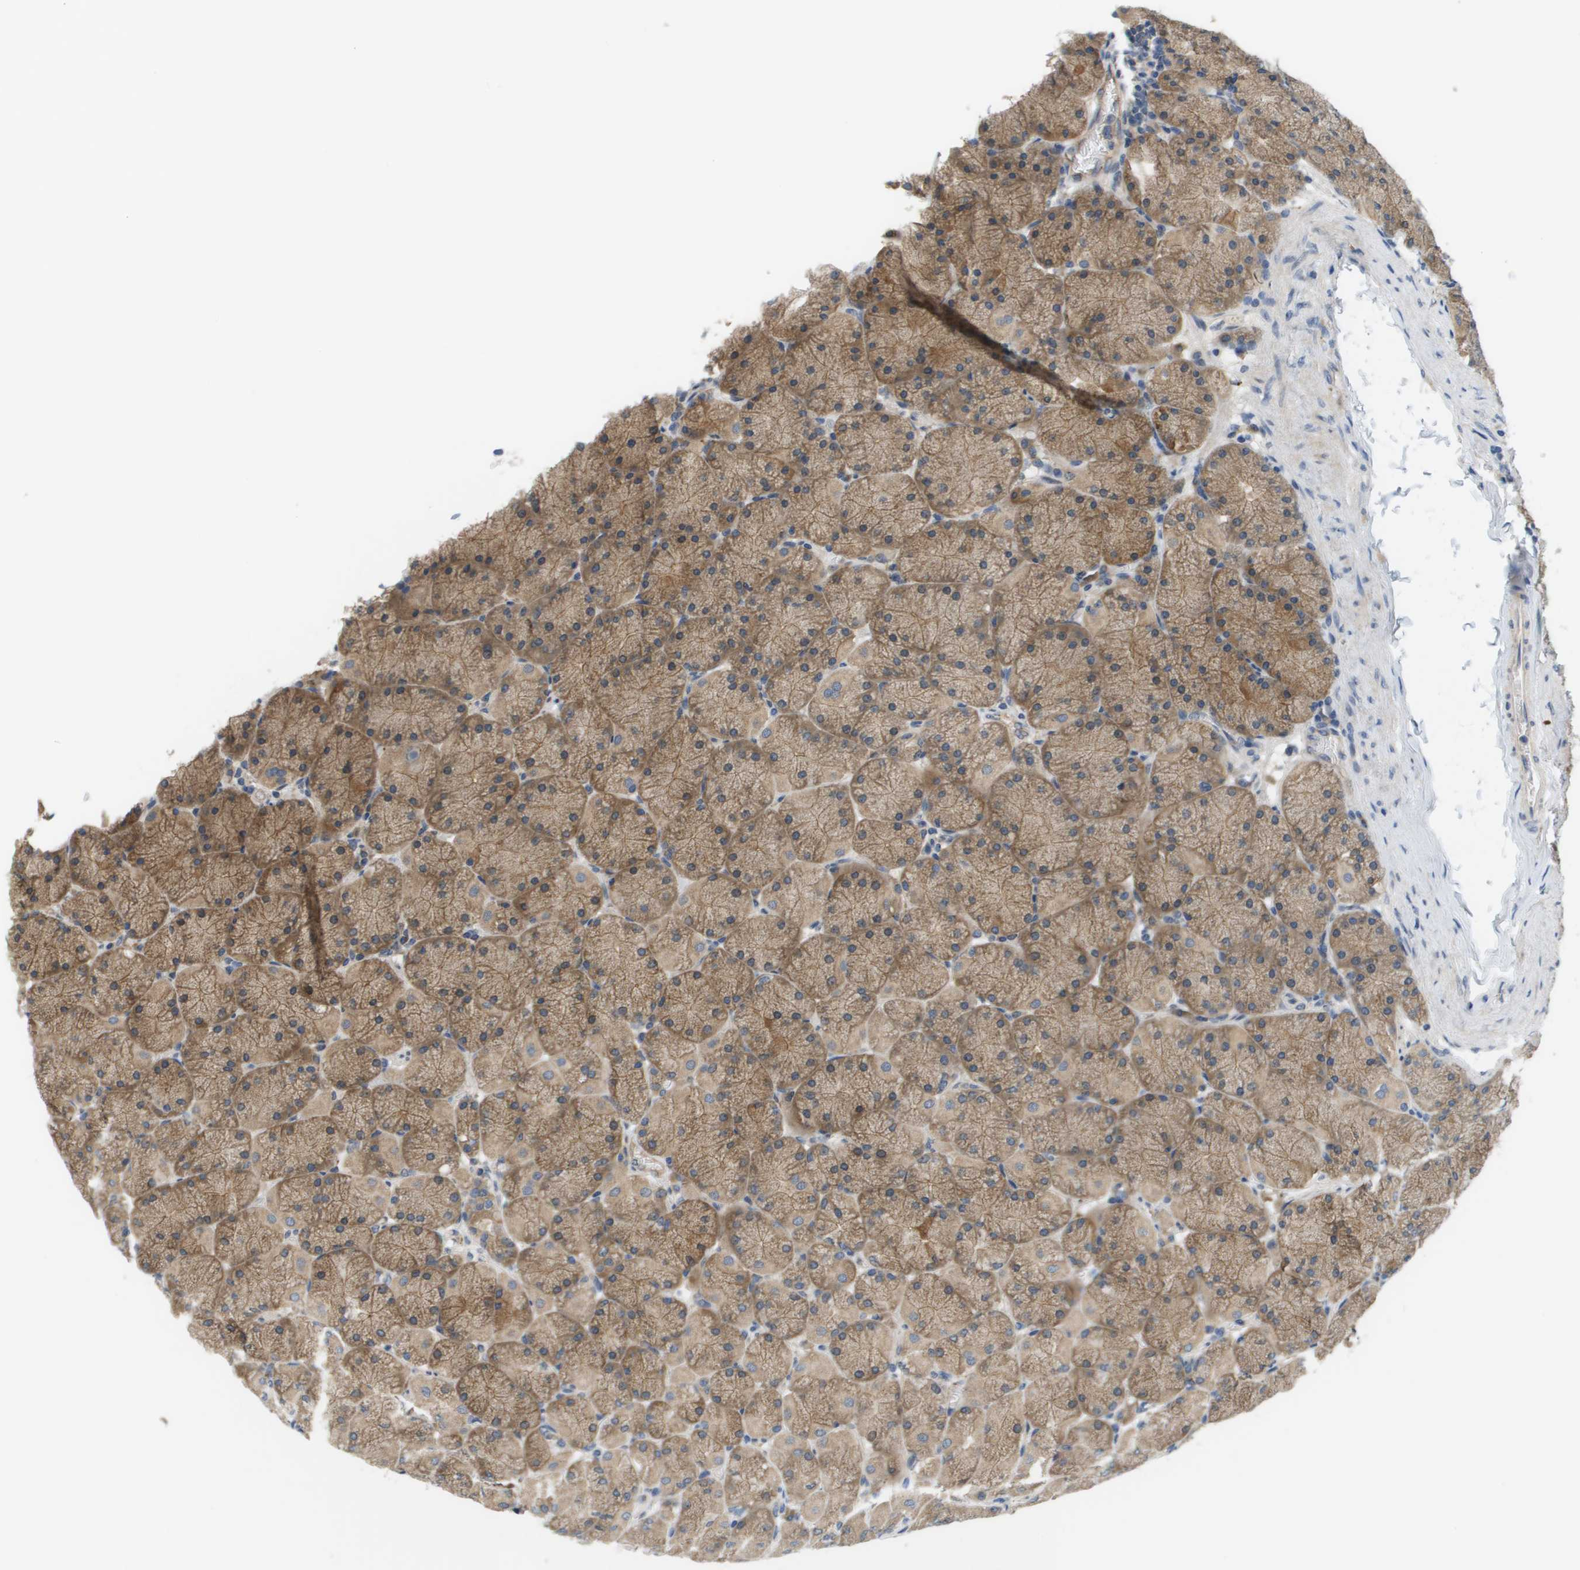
{"staining": {"intensity": "moderate", "quantity": ">75%", "location": "cytoplasmic/membranous"}, "tissue": "stomach", "cell_type": "Glandular cells", "image_type": "normal", "snomed": [{"axis": "morphology", "description": "Normal tissue, NOS"}, {"axis": "topography", "description": "Stomach, upper"}], "caption": "Immunohistochemical staining of normal human stomach exhibits moderate cytoplasmic/membranous protein expression in about >75% of glandular cells.", "gene": "SLC25A20", "patient": {"sex": "female", "age": 56}}